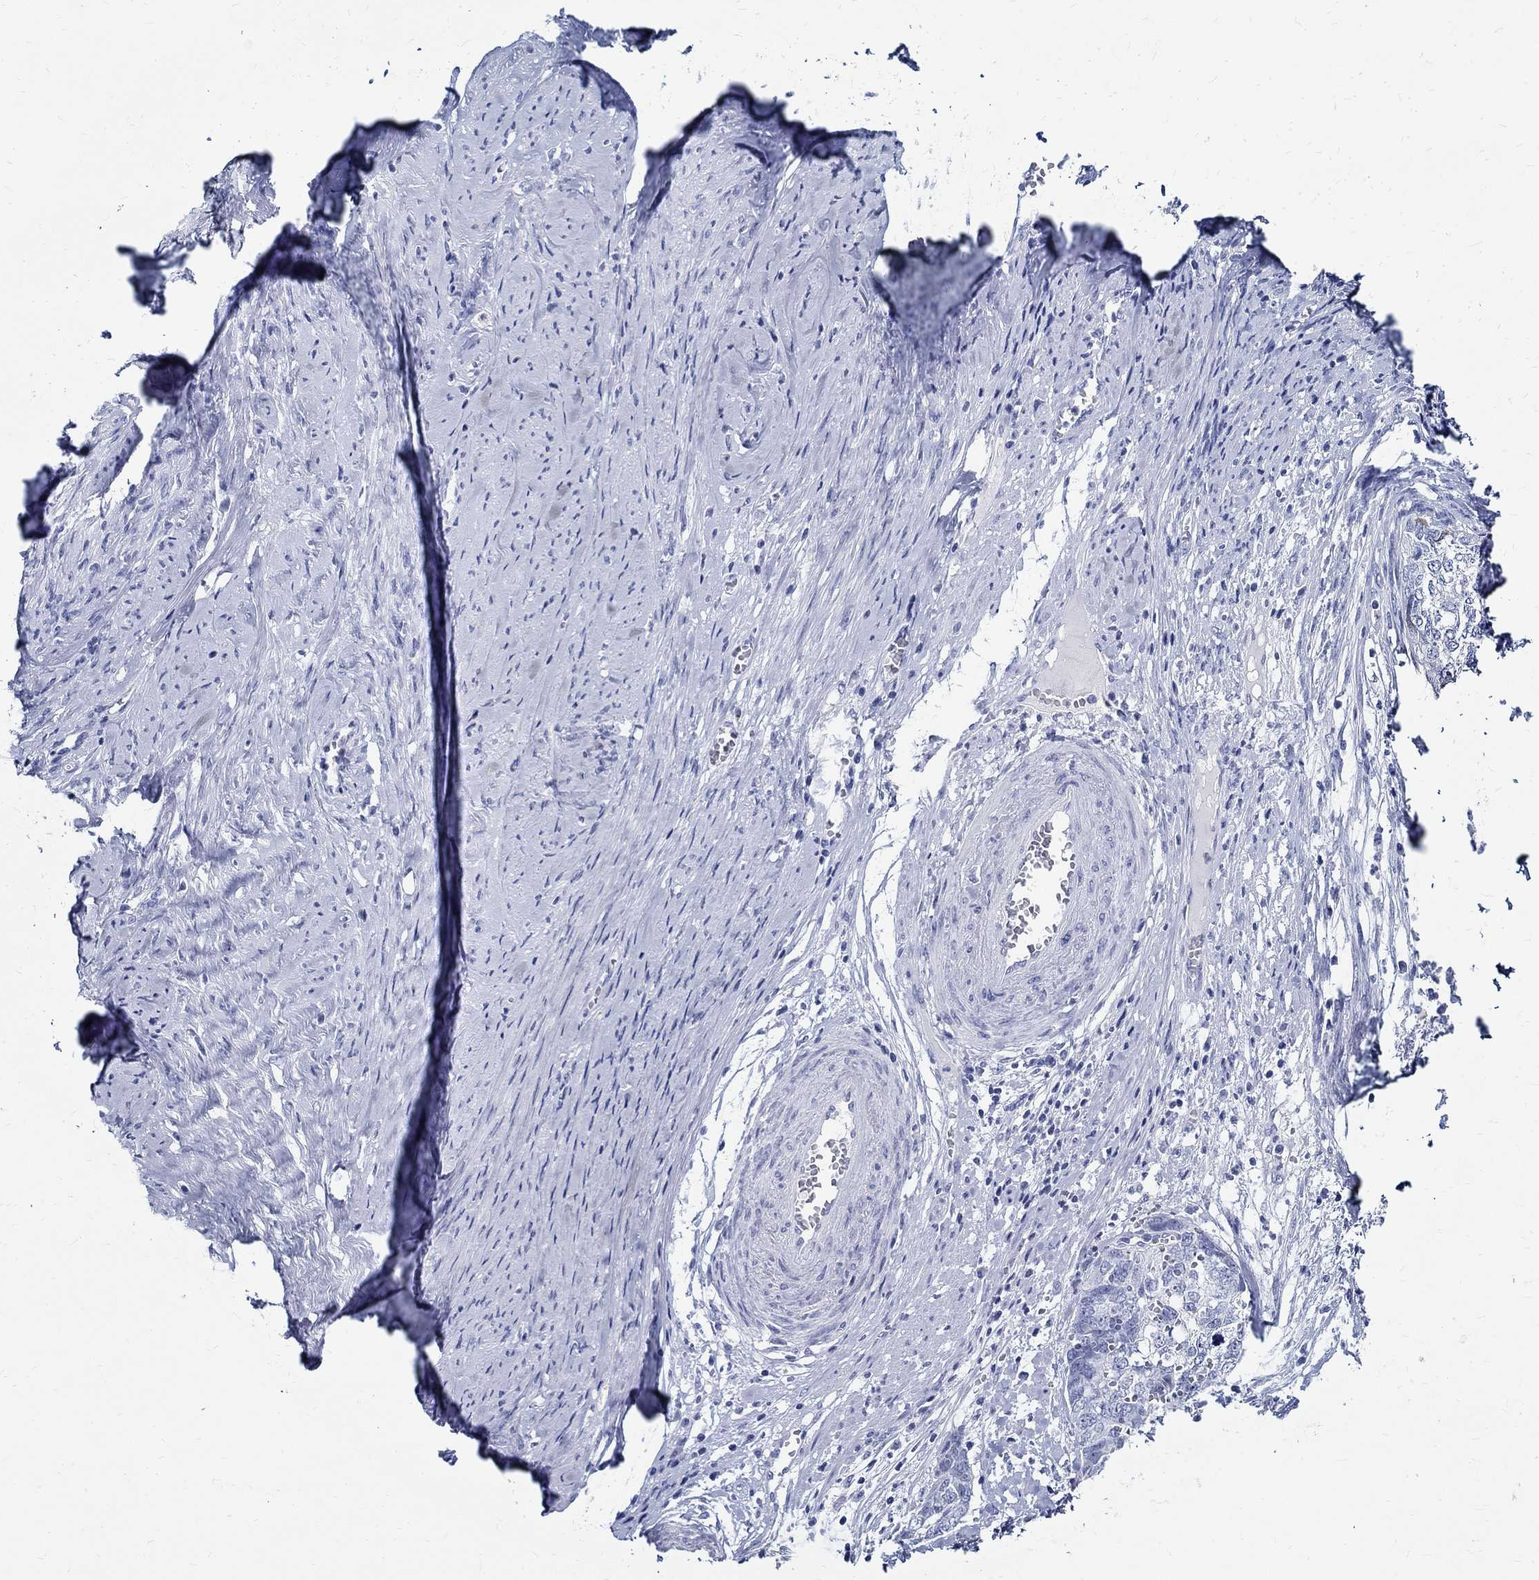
{"staining": {"intensity": "moderate", "quantity": "<25%", "location": "cytoplasmic/membranous"}, "tissue": "cervical cancer", "cell_type": "Tumor cells", "image_type": "cancer", "snomed": [{"axis": "morphology", "description": "Squamous cell carcinoma, NOS"}, {"axis": "topography", "description": "Cervix"}], "caption": "Protein staining exhibits moderate cytoplasmic/membranous expression in about <25% of tumor cells in cervical squamous cell carcinoma. (Brightfield microscopy of DAB IHC at high magnification).", "gene": "BSPRY", "patient": {"sex": "female", "age": 63}}